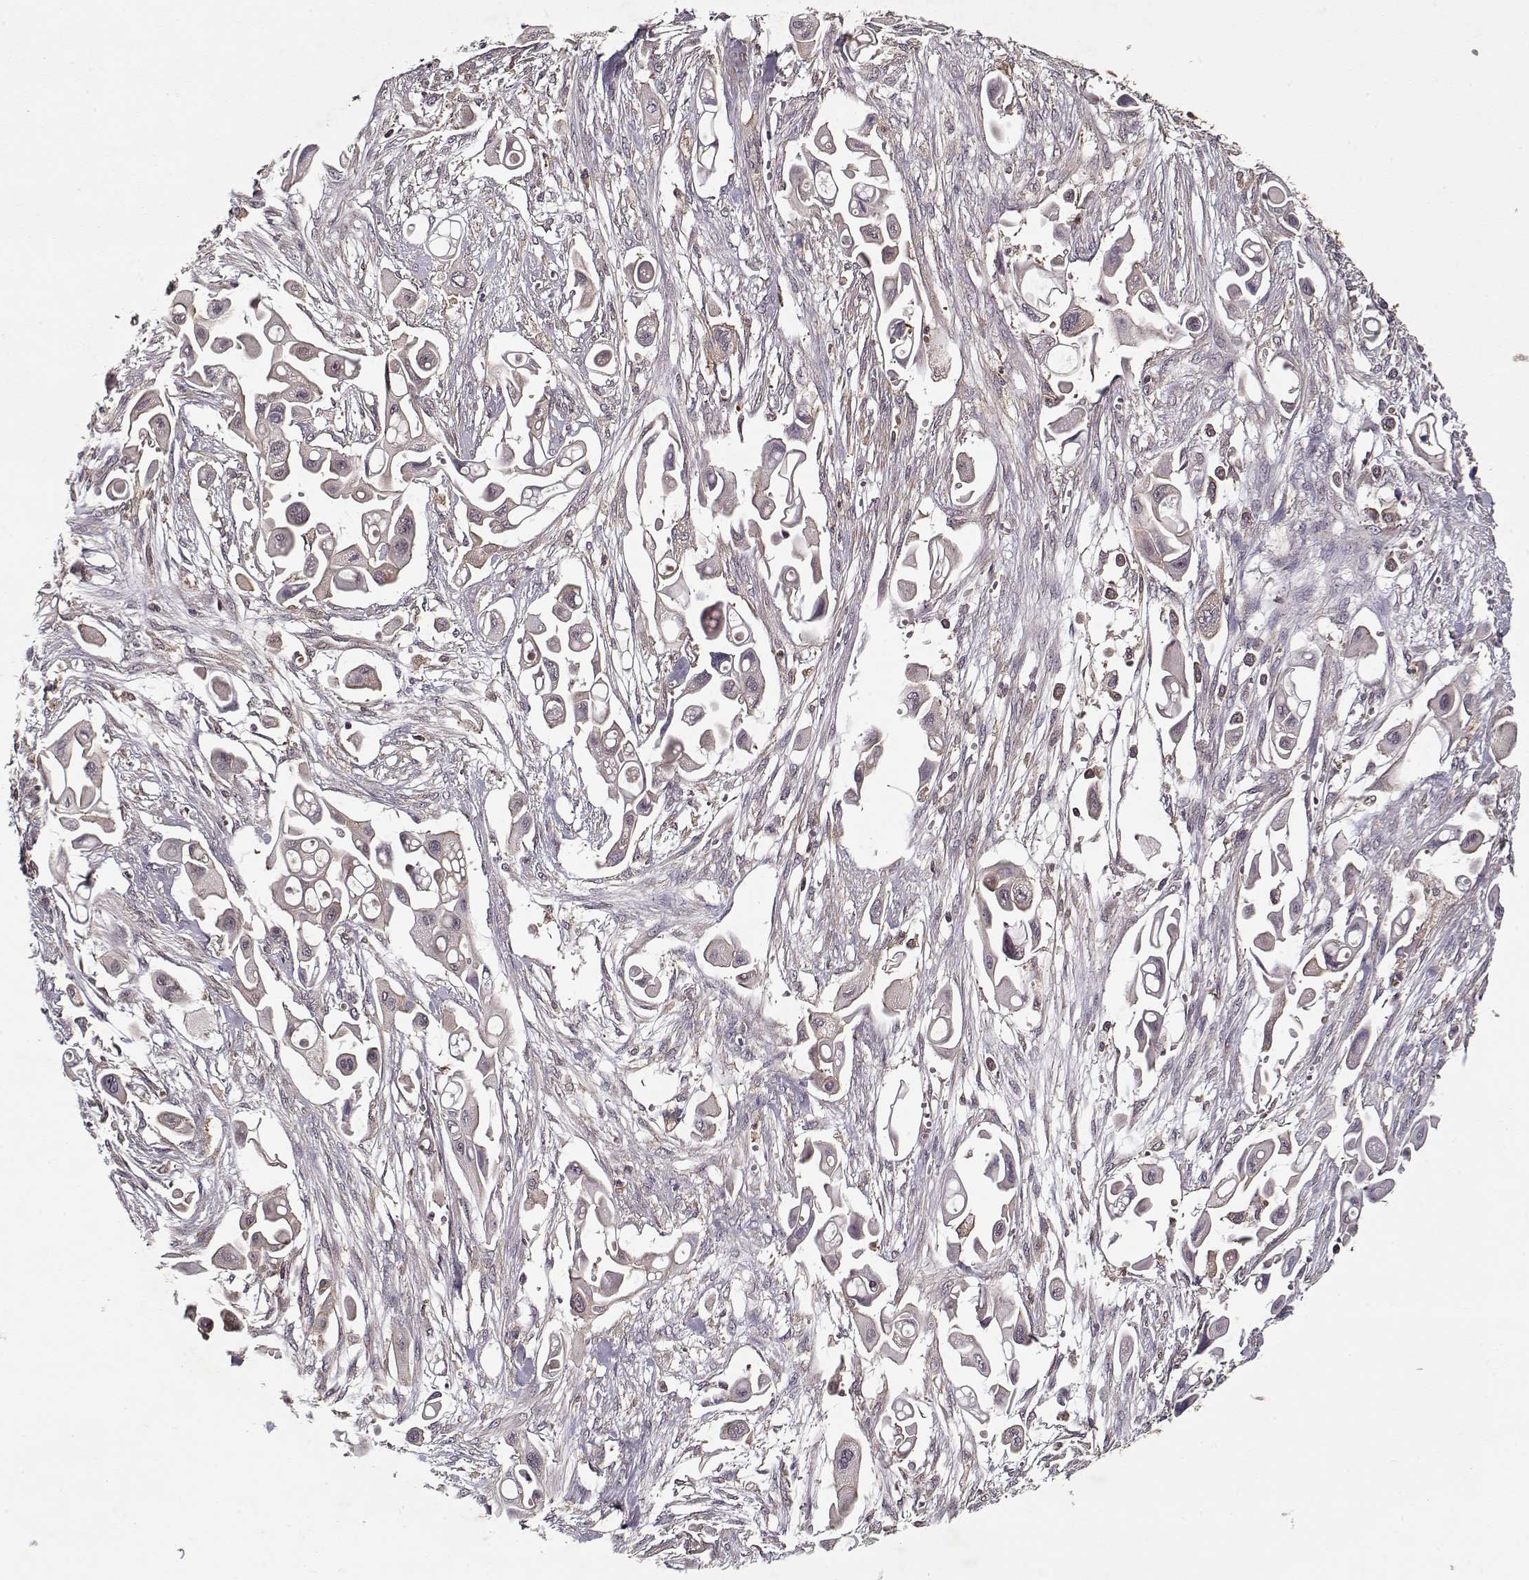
{"staining": {"intensity": "negative", "quantity": "none", "location": "none"}, "tissue": "pancreatic cancer", "cell_type": "Tumor cells", "image_type": "cancer", "snomed": [{"axis": "morphology", "description": "Adenocarcinoma, NOS"}, {"axis": "topography", "description": "Pancreas"}], "caption": "The micrograph demonstrates no significant staining in tumor cells of pancreatic adenocarcinoma. The staining is performed using DAB (3,3'-diaminobenzidine) brown chromogen with nuclei counter-stained in using hematoxylin.", "gene": "PPP1R12A", "patient": {"sex": "male", "age": 50}}